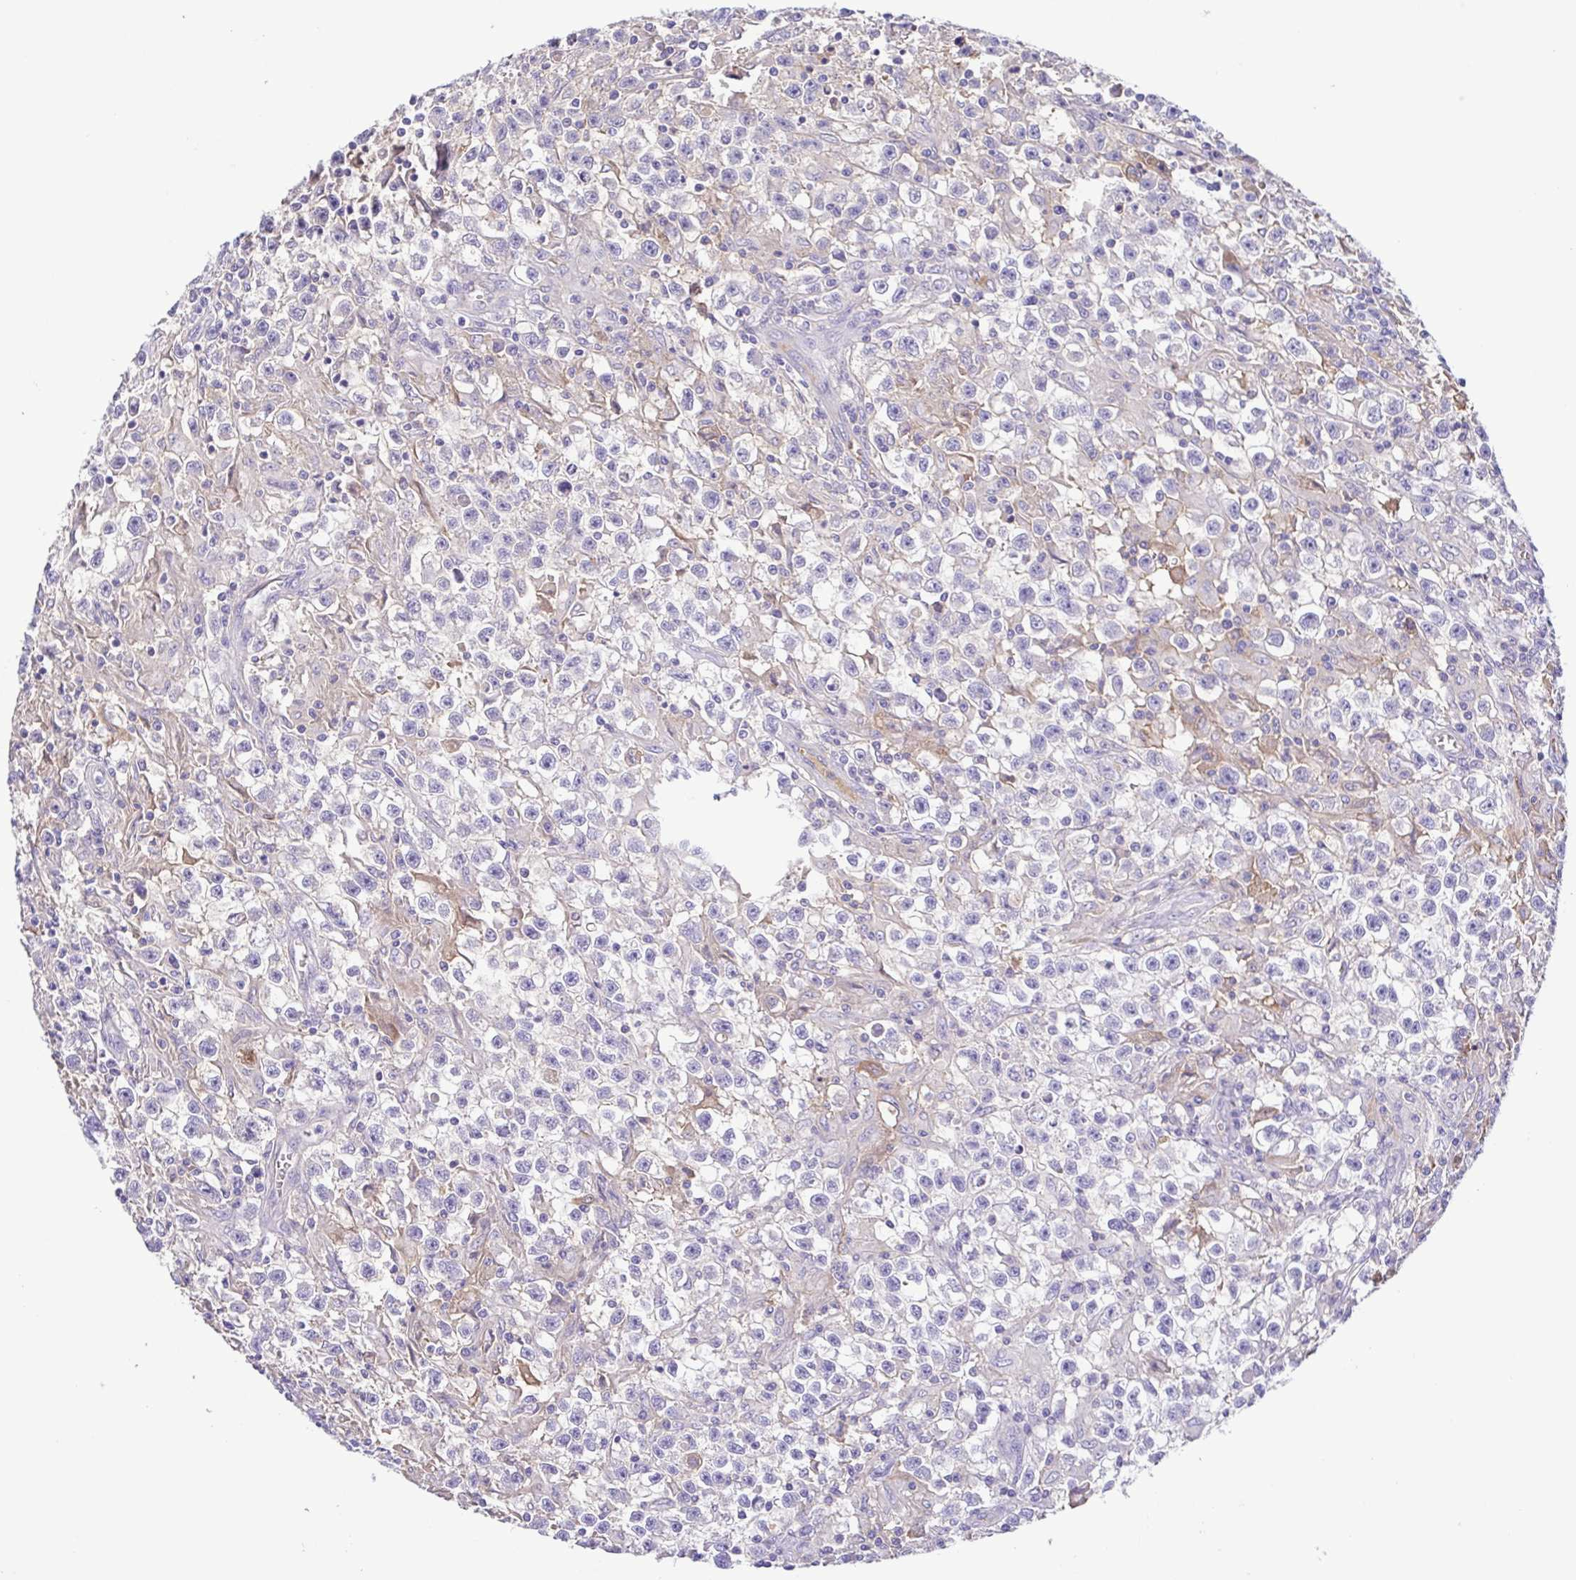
{"staining": {"intensity": "negative", "quantity": "none", "location": "none"}, "tissue": "testis cancer", "cell_type": "Tumor cells", "image_type": "cancer", "snomed": [{"axis": "morphology", "description": "Seminoma, NOS"}, {"axis": "topography", "description": "Testis"}], "caption": "Tumor cells are negative for brown protein staining in testis cancer.", "gene": "IGFL1", "patient": {"sex": "male", "age": 31}}